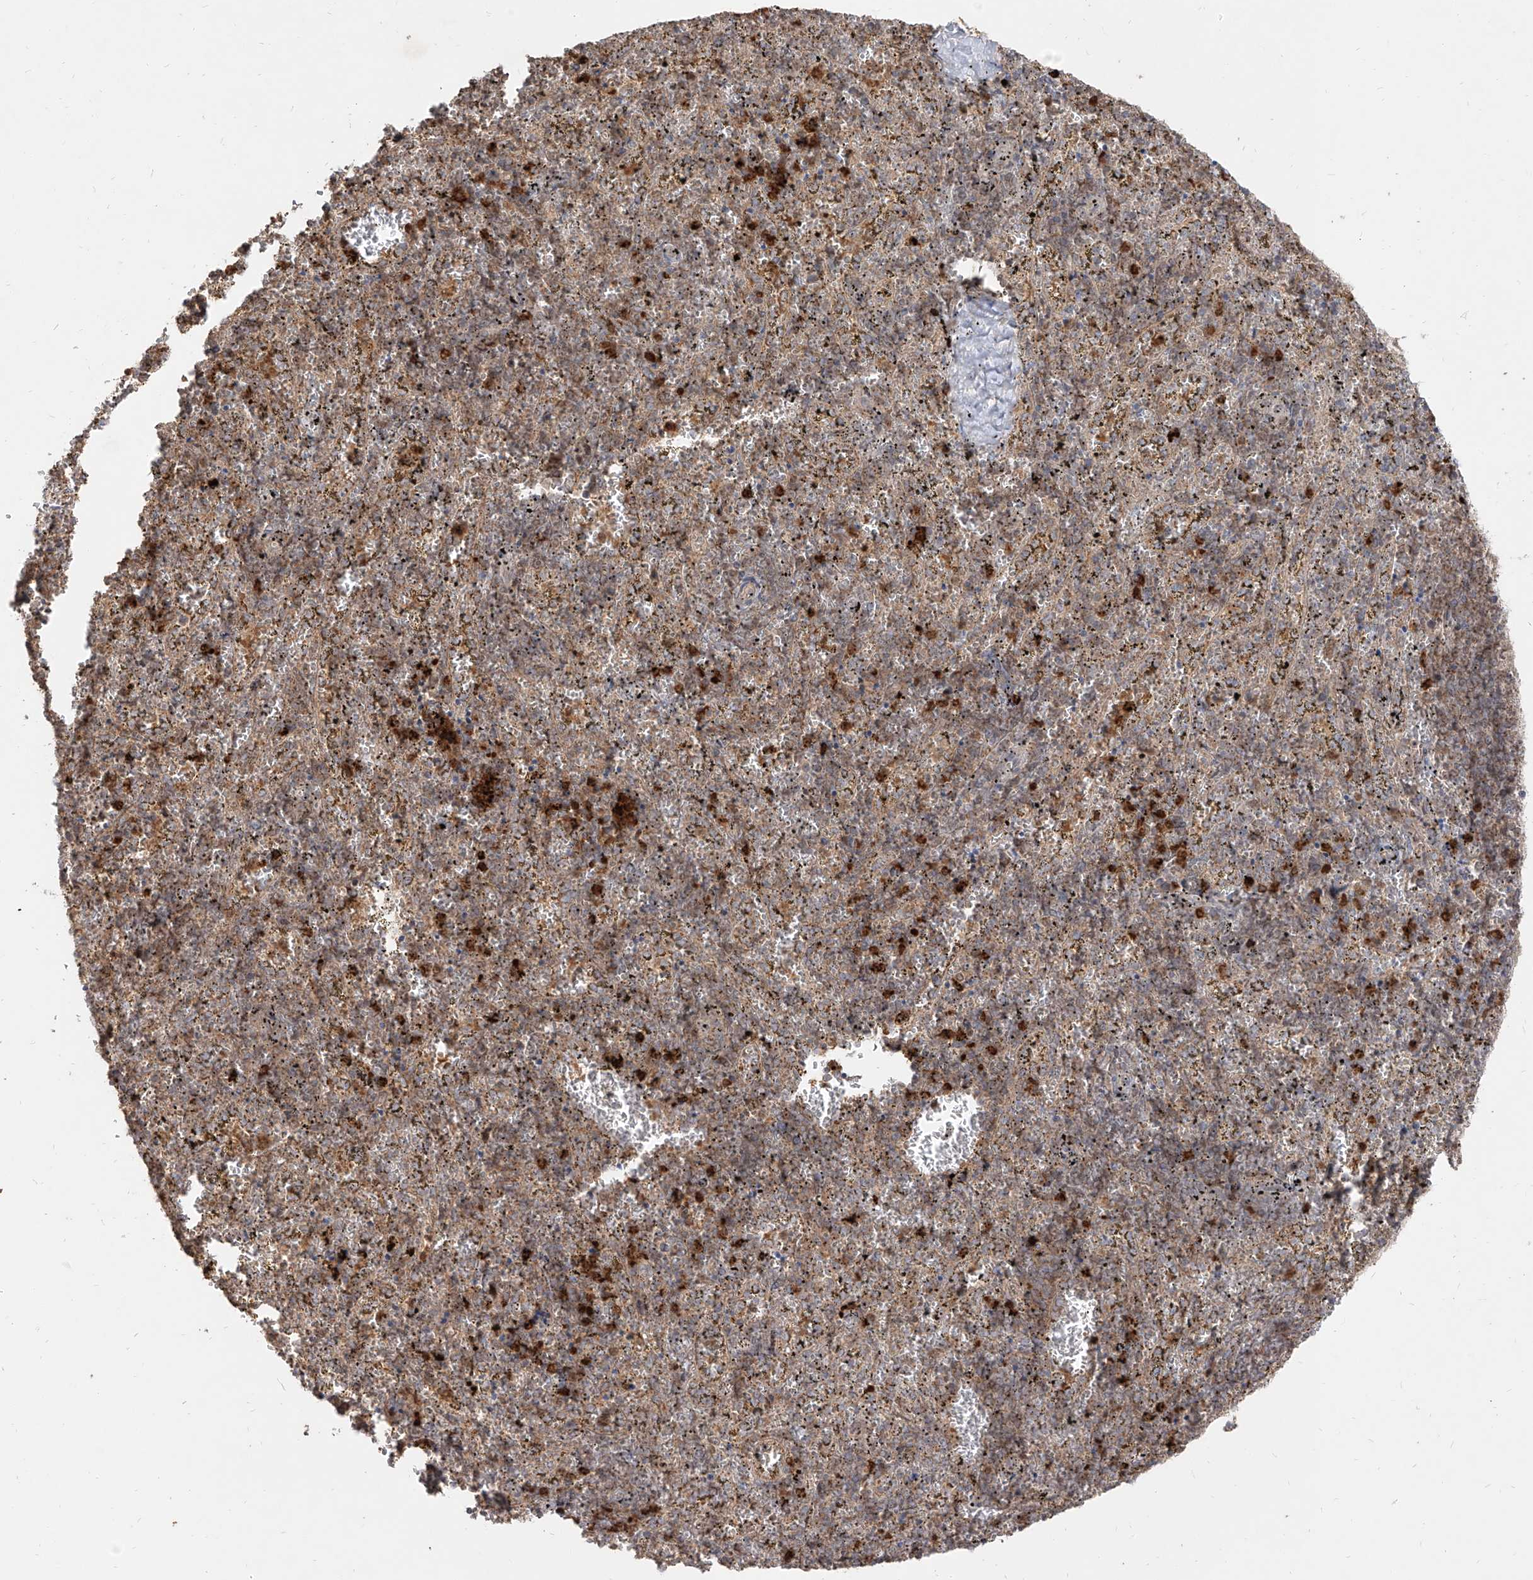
{"staining": {"intensity": "strong", "quantity": "25%-75%", "location": "cytoplasmic/membranous"}, "tissue": "spleen", "cell_type": "Cells in red pulp", "image_type": "normal", "snomed": [{"axis": "morphology", "description": "Normal tissue, NOS"}, {"axis": "topography", "description": "Spleen"}], "caption": "Immunohistochemical staining of unremarkable spleen displays strong cytoplasmic/membranous protein expression in approximately 25%-75% of cells in red pulp.", "gene": "AIM2", "patient": {"sex": "male", "age": 11}}